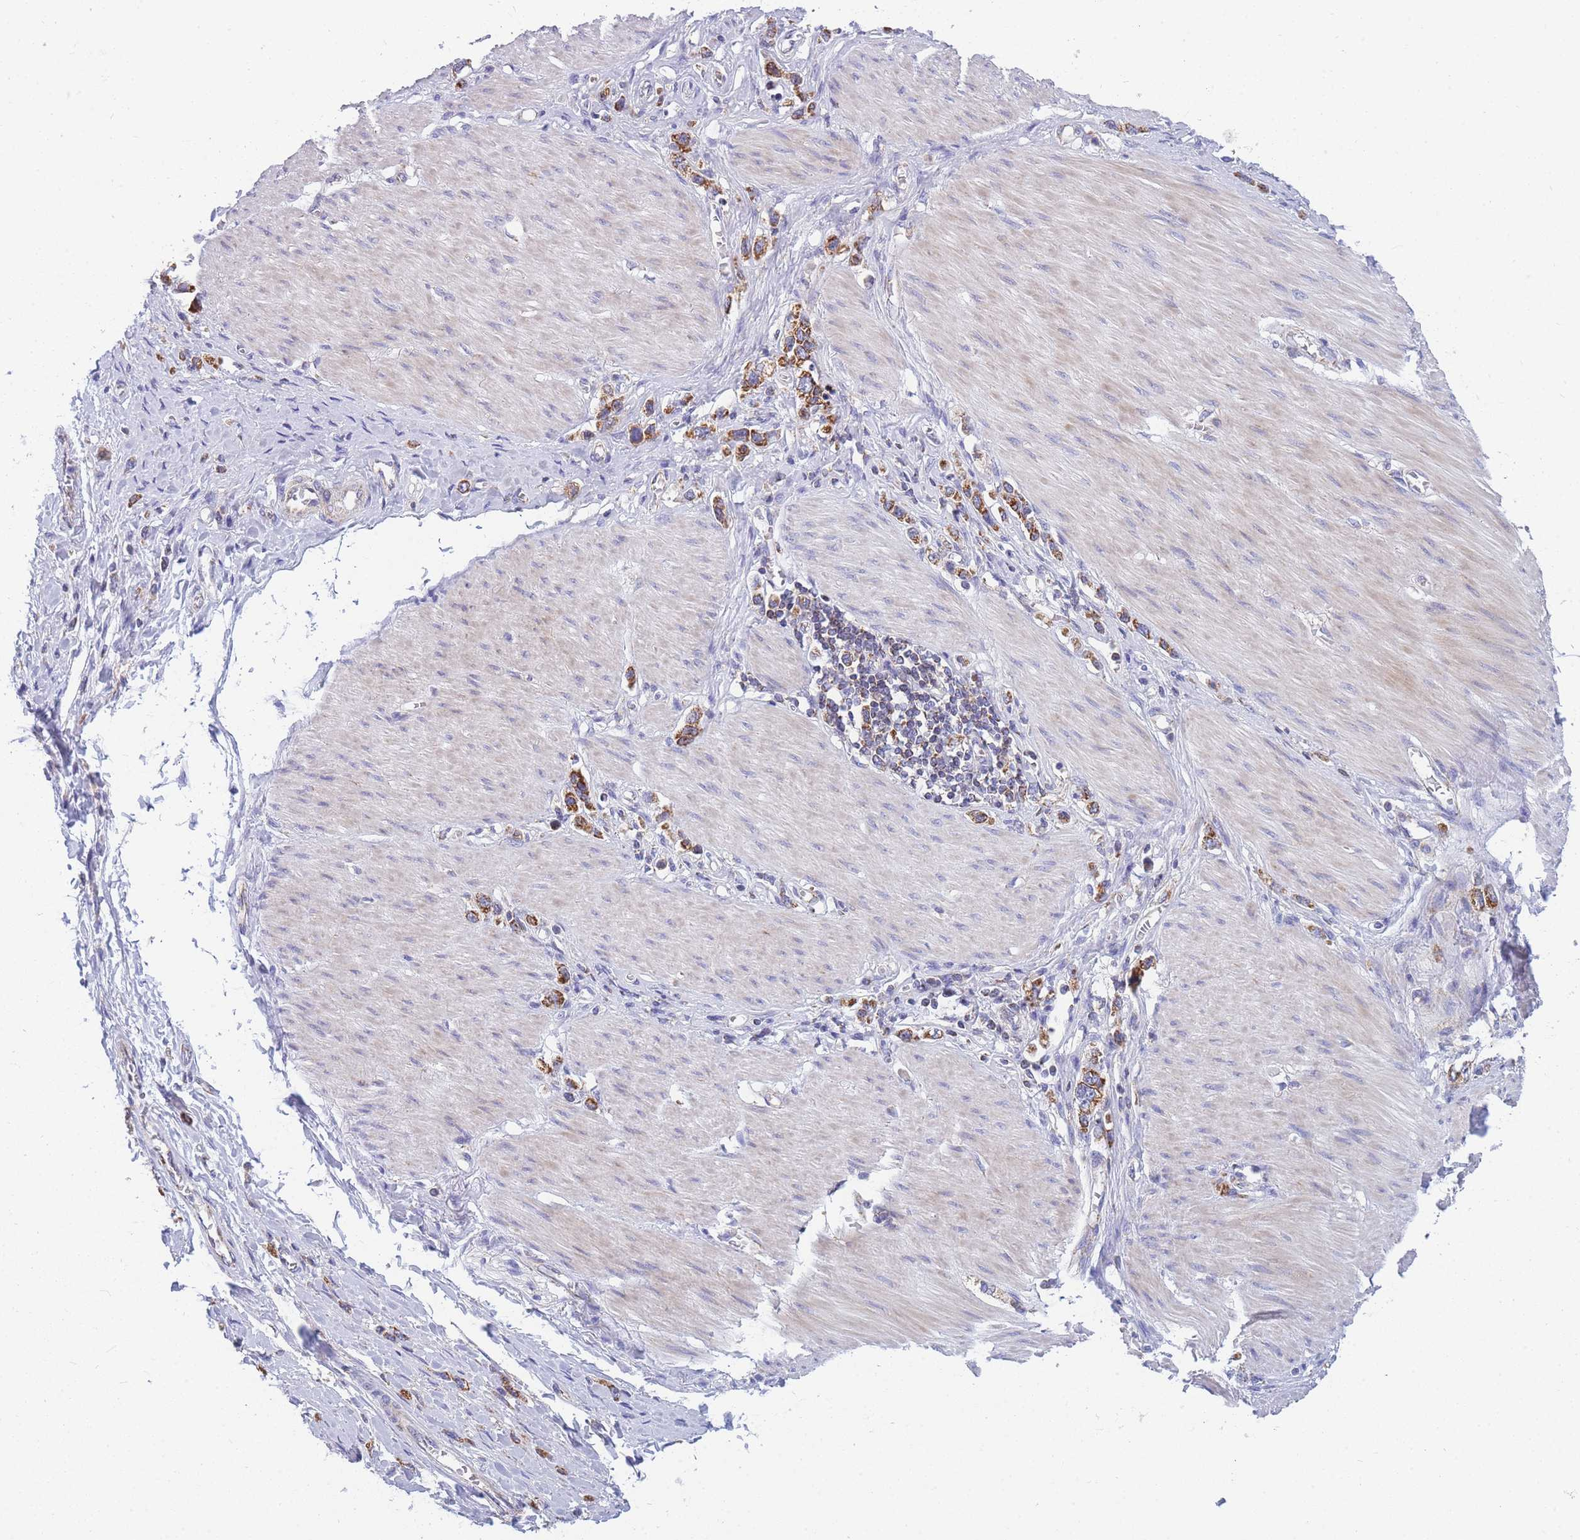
{"staining": {"intensity": "strong", "quantity": ">75%", "location": "cytoplasmic/membranous"}, "tissue": "stomach cancer", "cell_type": "Tumor cells", "image_type": "cancer", "snomed": [{"axis": "morphology", "description": "Adenocarcinoma, NOS"}, {"axis": "topography", "description": "Stomach"}], "caption": "Adenocarcinoma (stomach) stained with a brown dye reveals strong cytoplasmic/membranous positive staining in approximately >75% of tumor cells.", "gene": "MRPS11", "patient": {"sex": "female", "age": 65}}